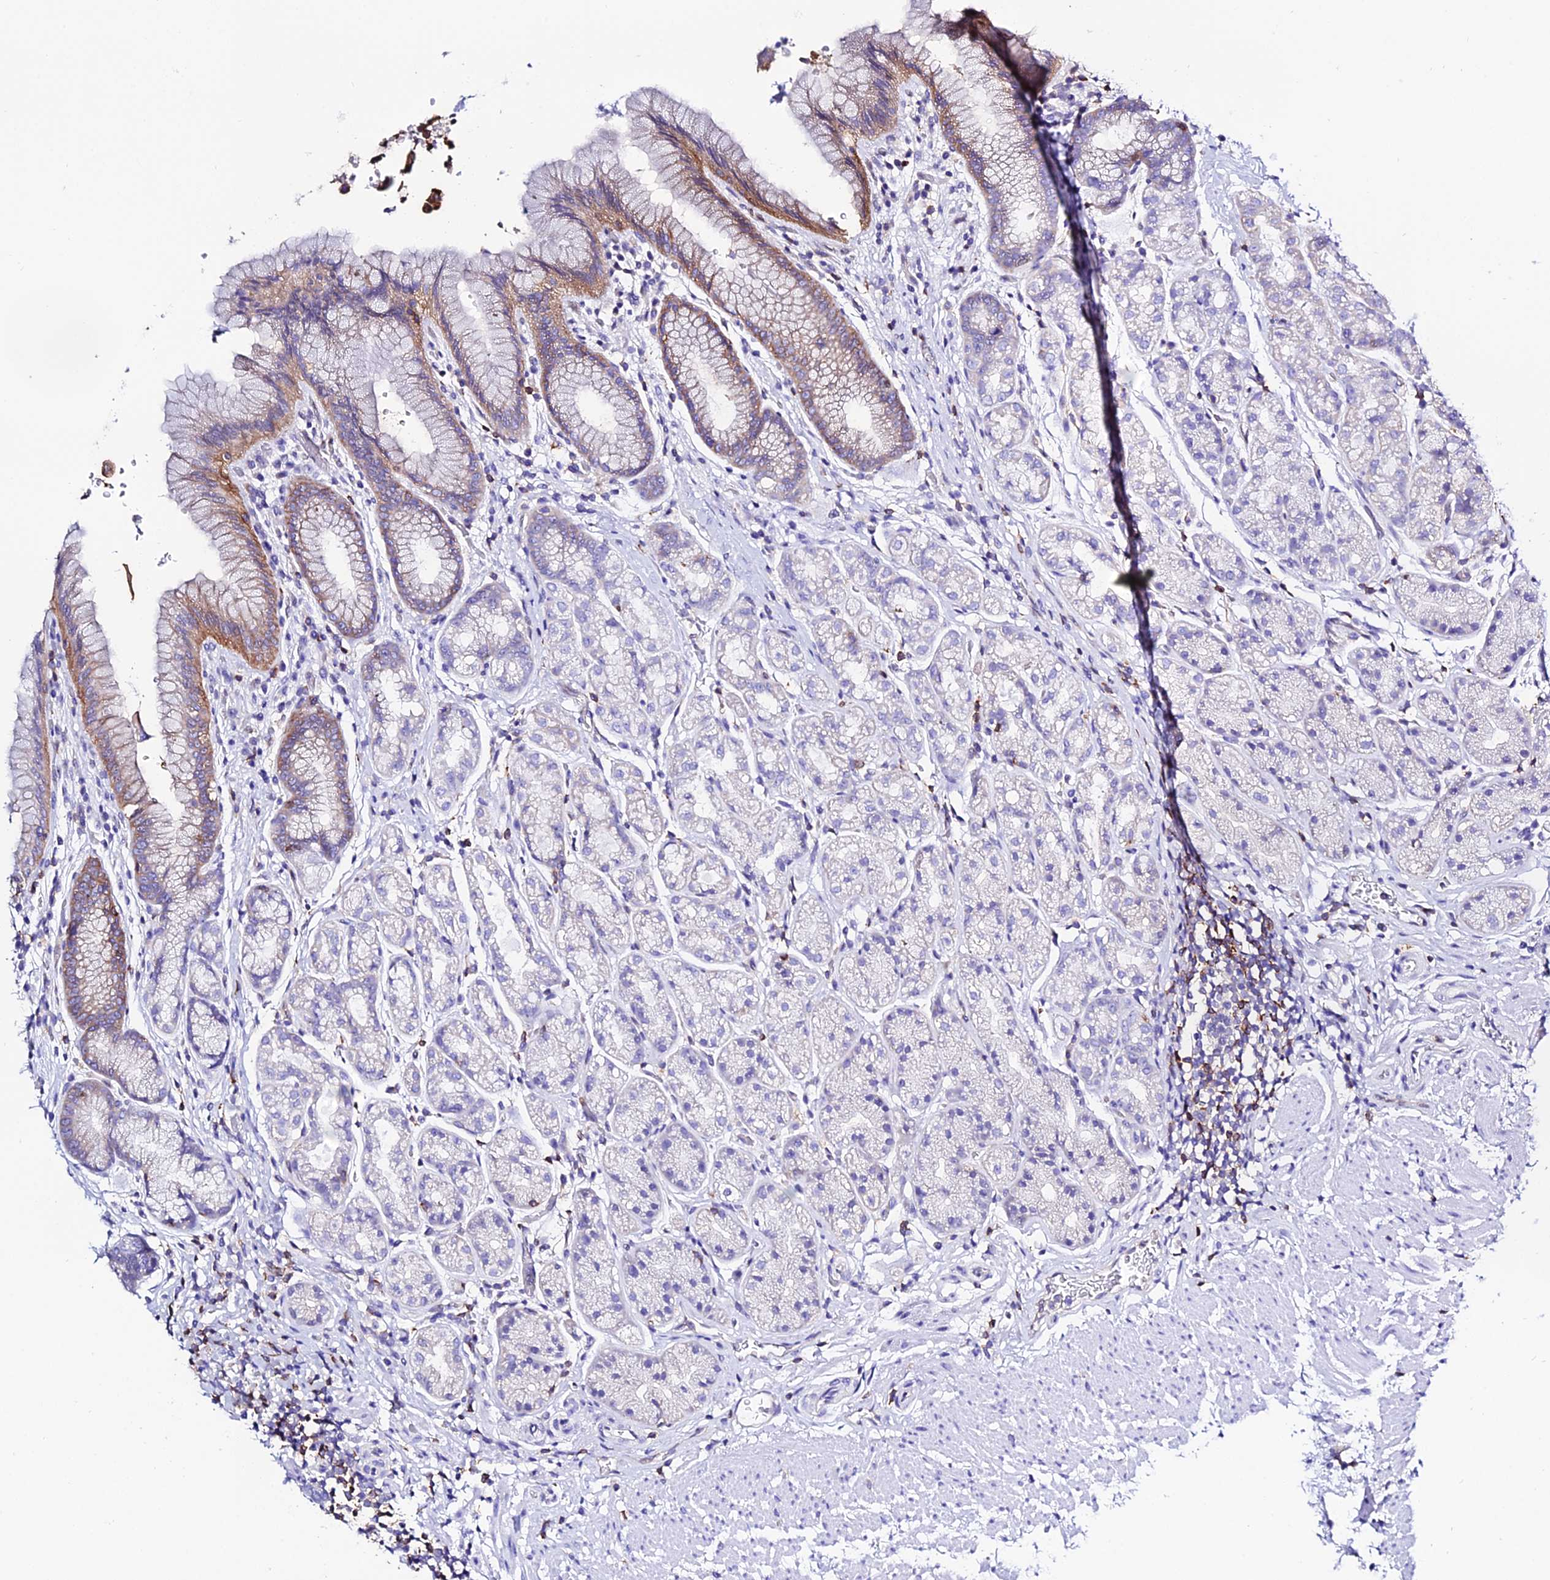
{"staining": {"intensity": "moderate", "quantity": "<25%", "location": "cytoplasmic/membranous"}, "tissue": "stomach", "cell_type": "Glandular cells", "image_type": "normal", "snomed": [{"axis": "morphology", "description": "Normal tissue, NOS"}, {"axis": "topography", "description": "Stomach"}], "caption": "About <25% of glandular cells in unremarkable human stomach reveal moderate cytoplasmic/membranous protein positivity as visualized by brown immunohistochemical staining.", "gene": "S100A16", "patient": {"sex": "male", "age": 63}}